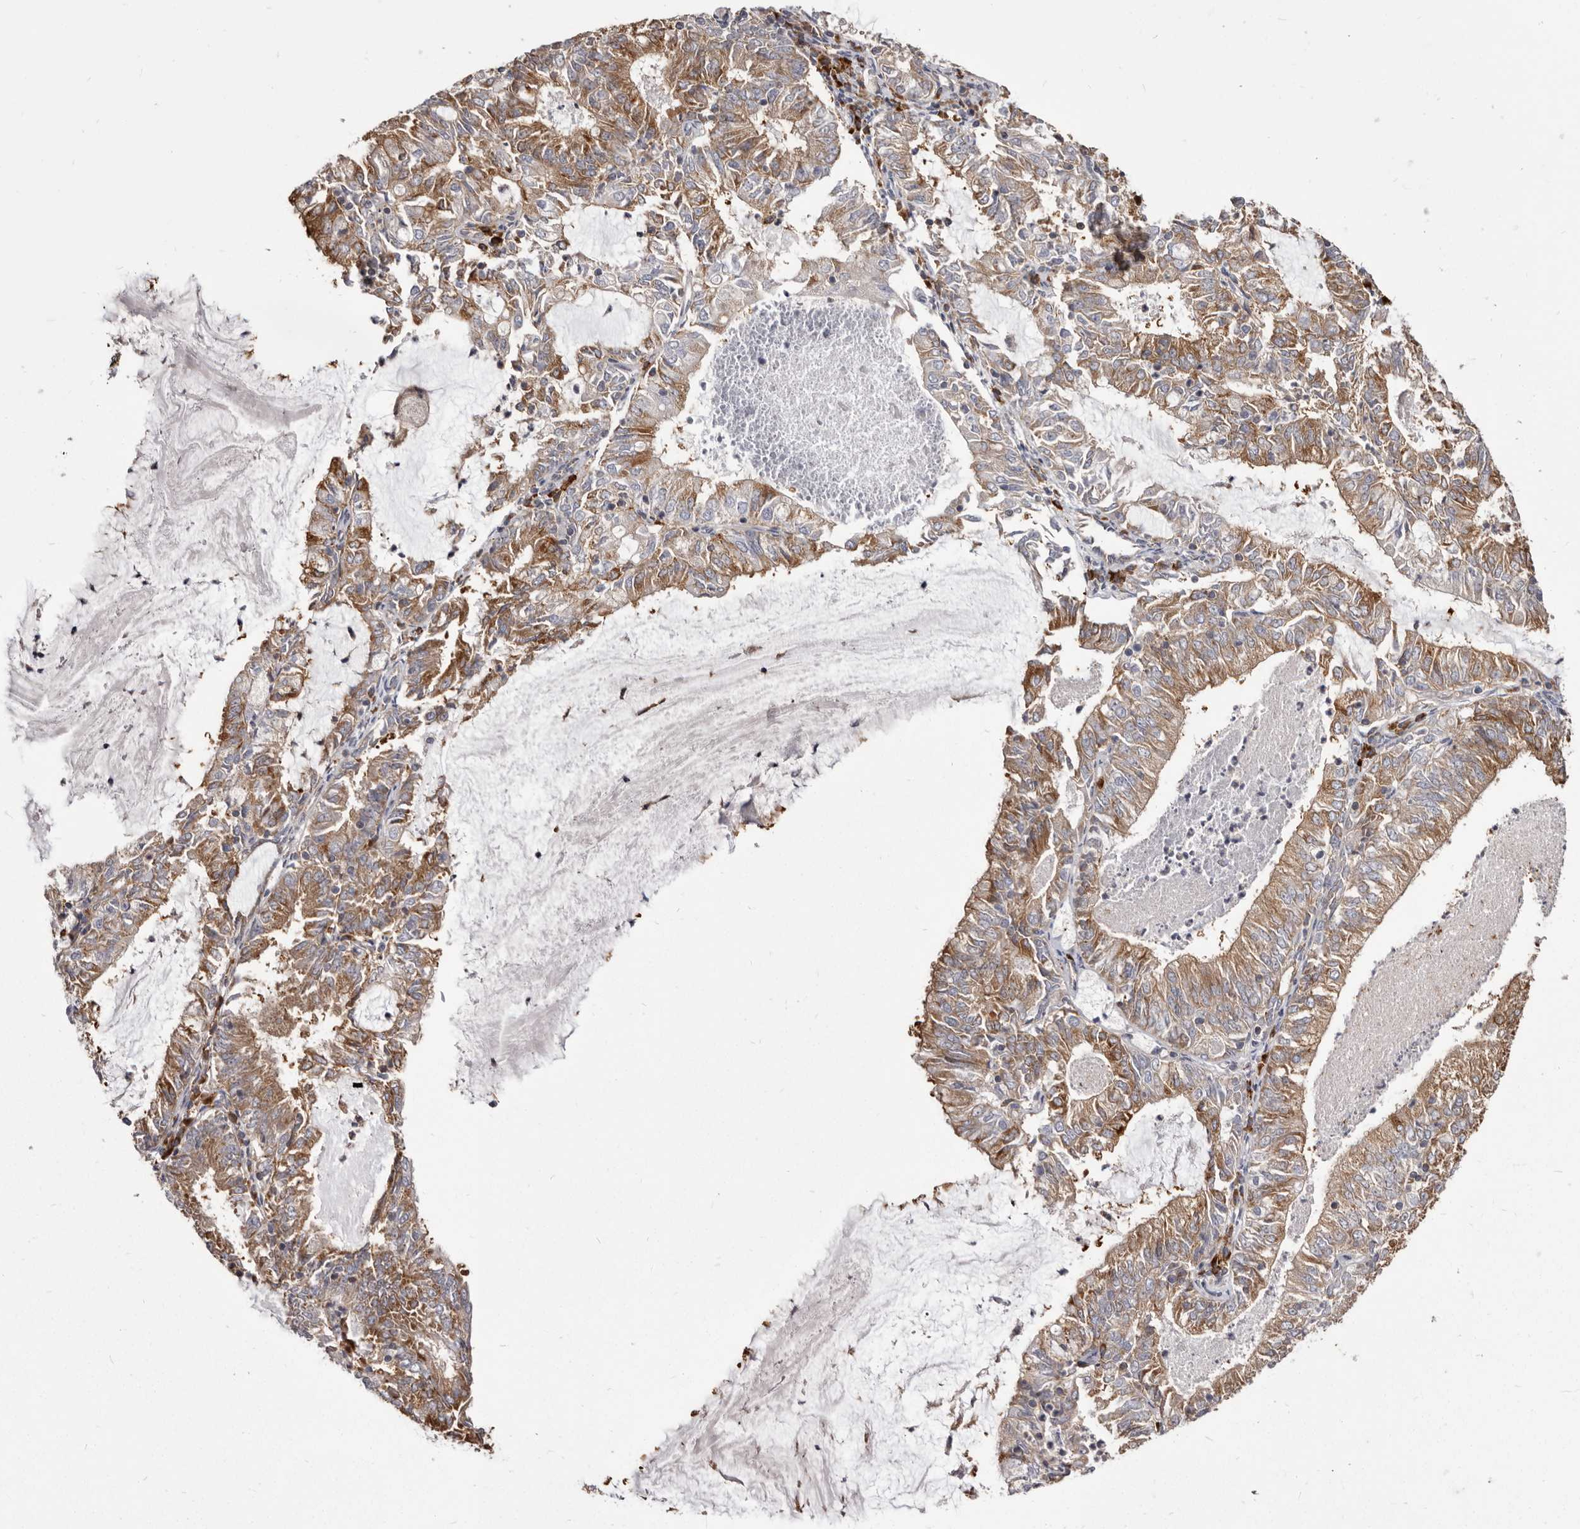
{"staining": {"intensity": "moderate", "quantity": ">75%", "location": "cytoplasmic/membranous"}, "tissue": "endometrial cancer", "cell_type": "Tumor cells", "image_type": "cancer", "snomed": [{"axis": "morphology", "description": "Adenocarcinoma, NOS"}, {"axis": "topography", "description": "Endometrium"}], "caption": "Approximately >75% of tumor cells in endometrial adenocarcinoma display moderate cytoplasmic/membranous protein expression as visualized by brown immunohistochemical staining.", "gene": "TPD52", "patient": {"sex": "female", "age": 57}}